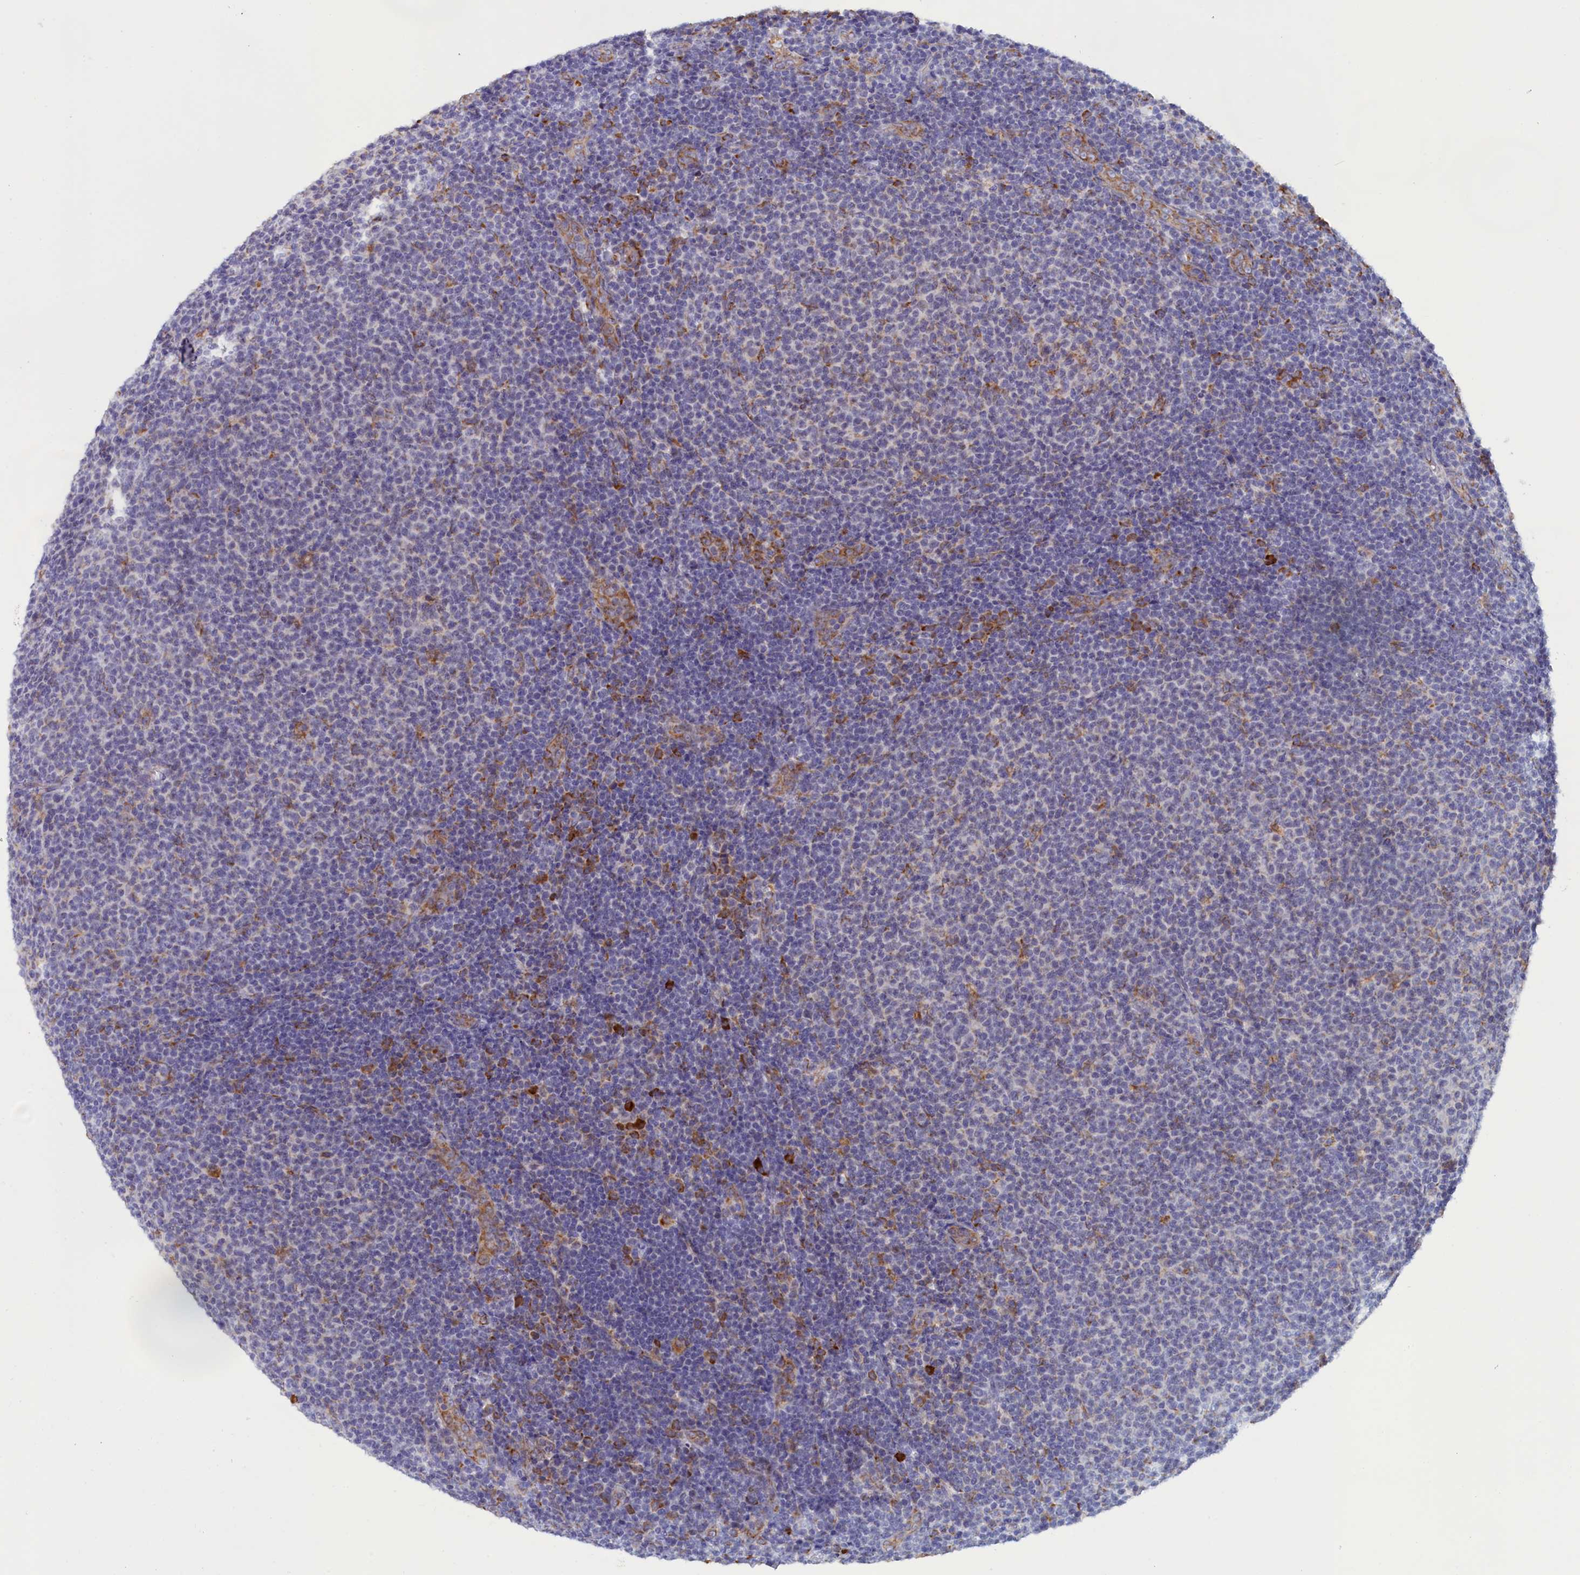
{"staining": {"intensity": "negative", "quantity": "none", "location": "none"}, "tissue": "lymphoma", "cell_type": "Tumor cells", "image_type": "cancer", "snomed": [{"axis": "morphology", "description": "Malignant lymphoma, non-Hodgkin's type, Low grade"}, {"axis": "topography", "description": "Lymph node"}], "caption": "Protein analysis of malignant lymphoma, non-Hodgkin's type (low-grade) shows no significant staining in tumor cells.", "gene": "CCDC68", "patient": {"sex": "male", "age": 66}}